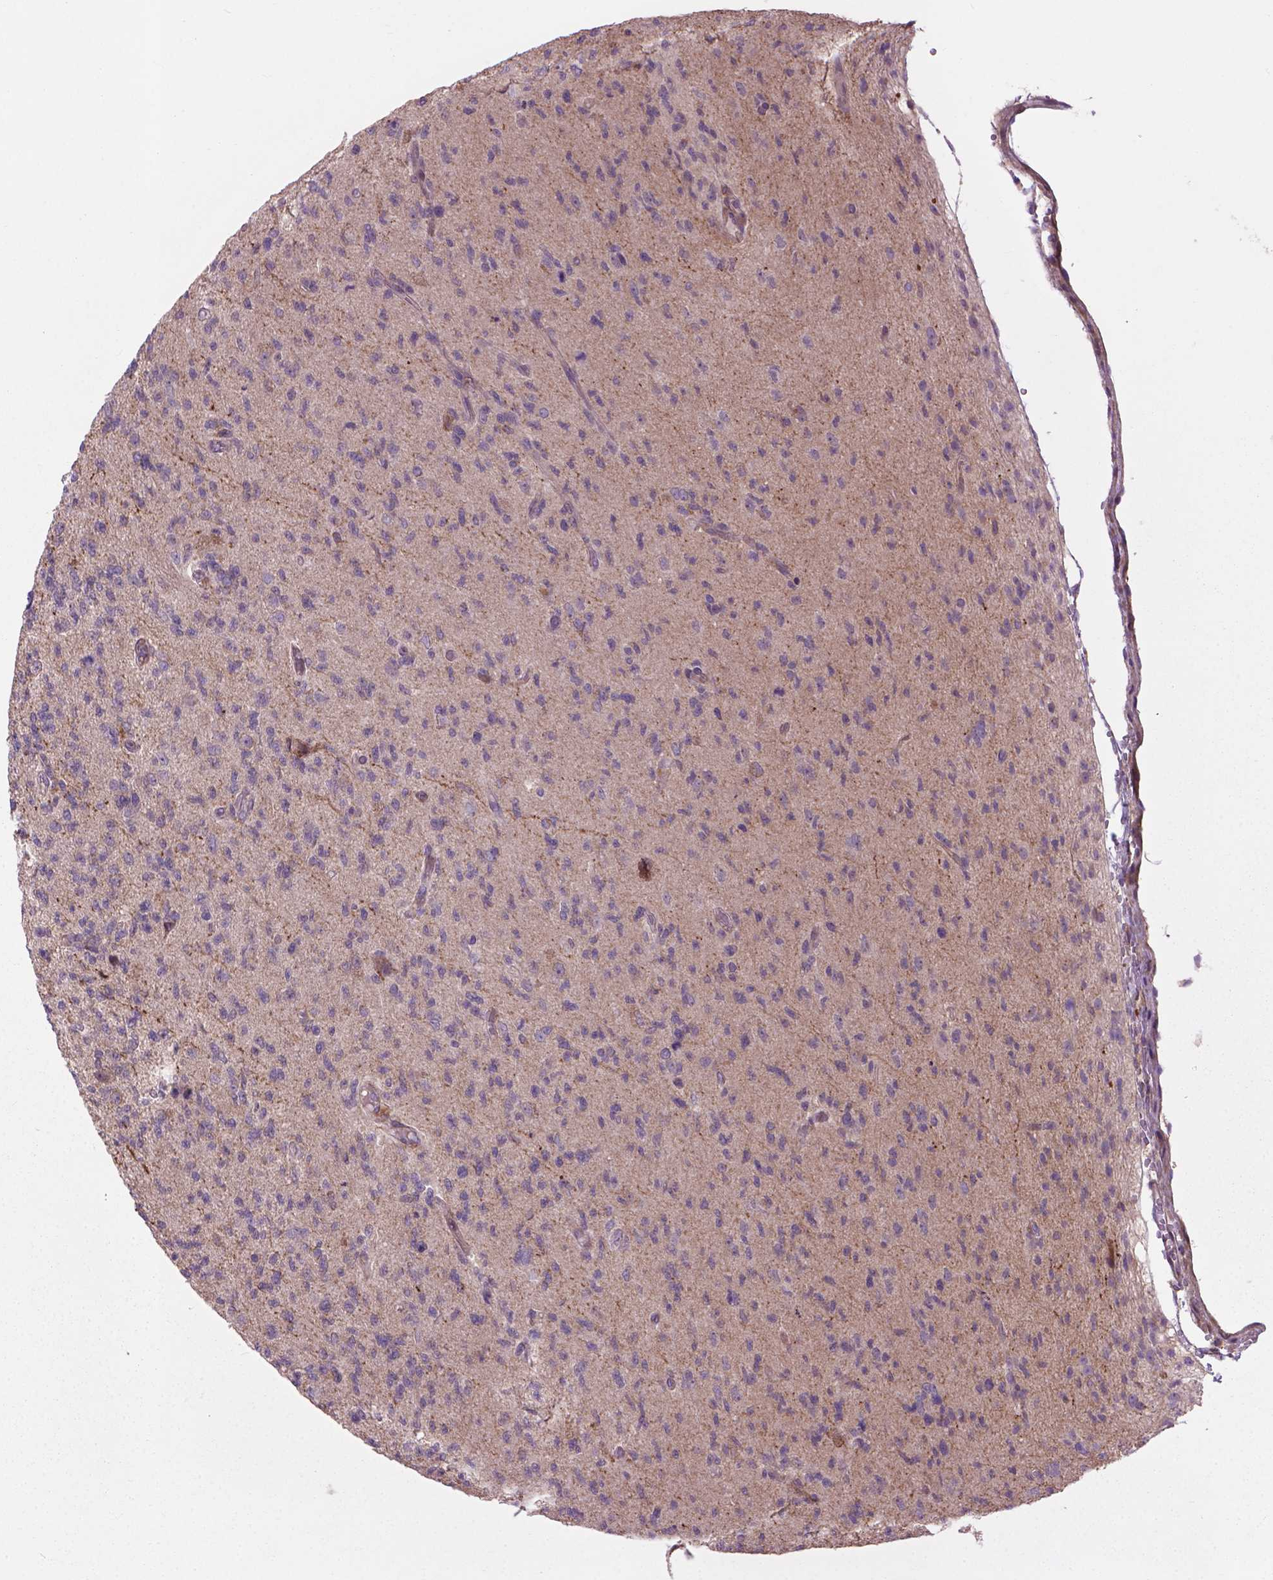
{"staining": {"intensity": "negative", "quantity": "none", "location": "none"}, "tissue": "glioma", "cell_type": "Tumor cells", "image_type": "cancer", "snomed": [{"axis": "morphology", "description": "Glioma, malignant, High grade"}, {"axis": "topography", "description": "Brain"}], "caption": "This is an IHC histopathology image of malignant high-grade glioma. There is no expression in tumor cells.", "gene": "MYH14", "patient": {"sex": "male", "age": 56}}